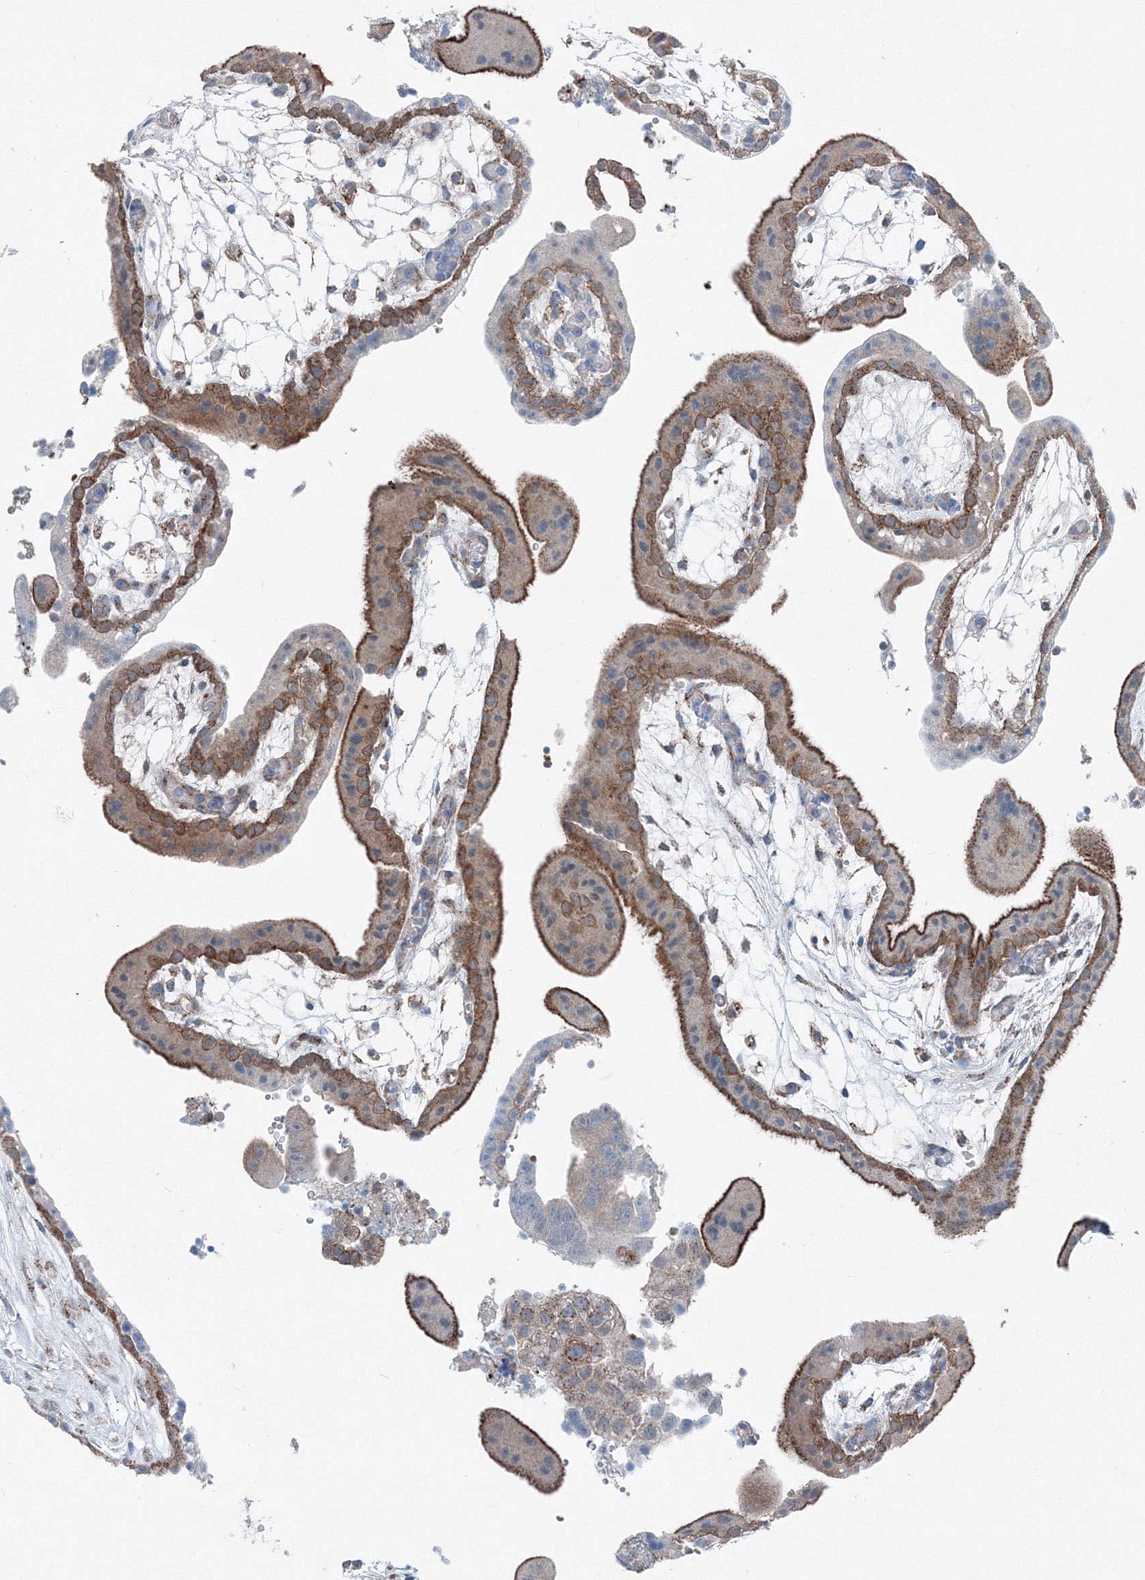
{"staining": {"intensity": "moderate", "quantity": ">75%", "location": "cytoplasmic/membranous"}, "tissue": "placenta", "cell_type": "Decidual cells", "image_type": "normal", "snomed": [{"axis": "morphology", "description": "Normal tissue, NOS"}, {"axis": "topography", "description": "Placenta"}], "caption": "This photomicrograph exhibits benign placenta stained with immunohistochemistry to label a protein in brown. The cytoplasmic/membranous of decidual cells show moderate positivity for the protein. Nuclei are counter-stained blue.", "gene": "TPRKB", "patient": {"sex": "female", "age": 18}}